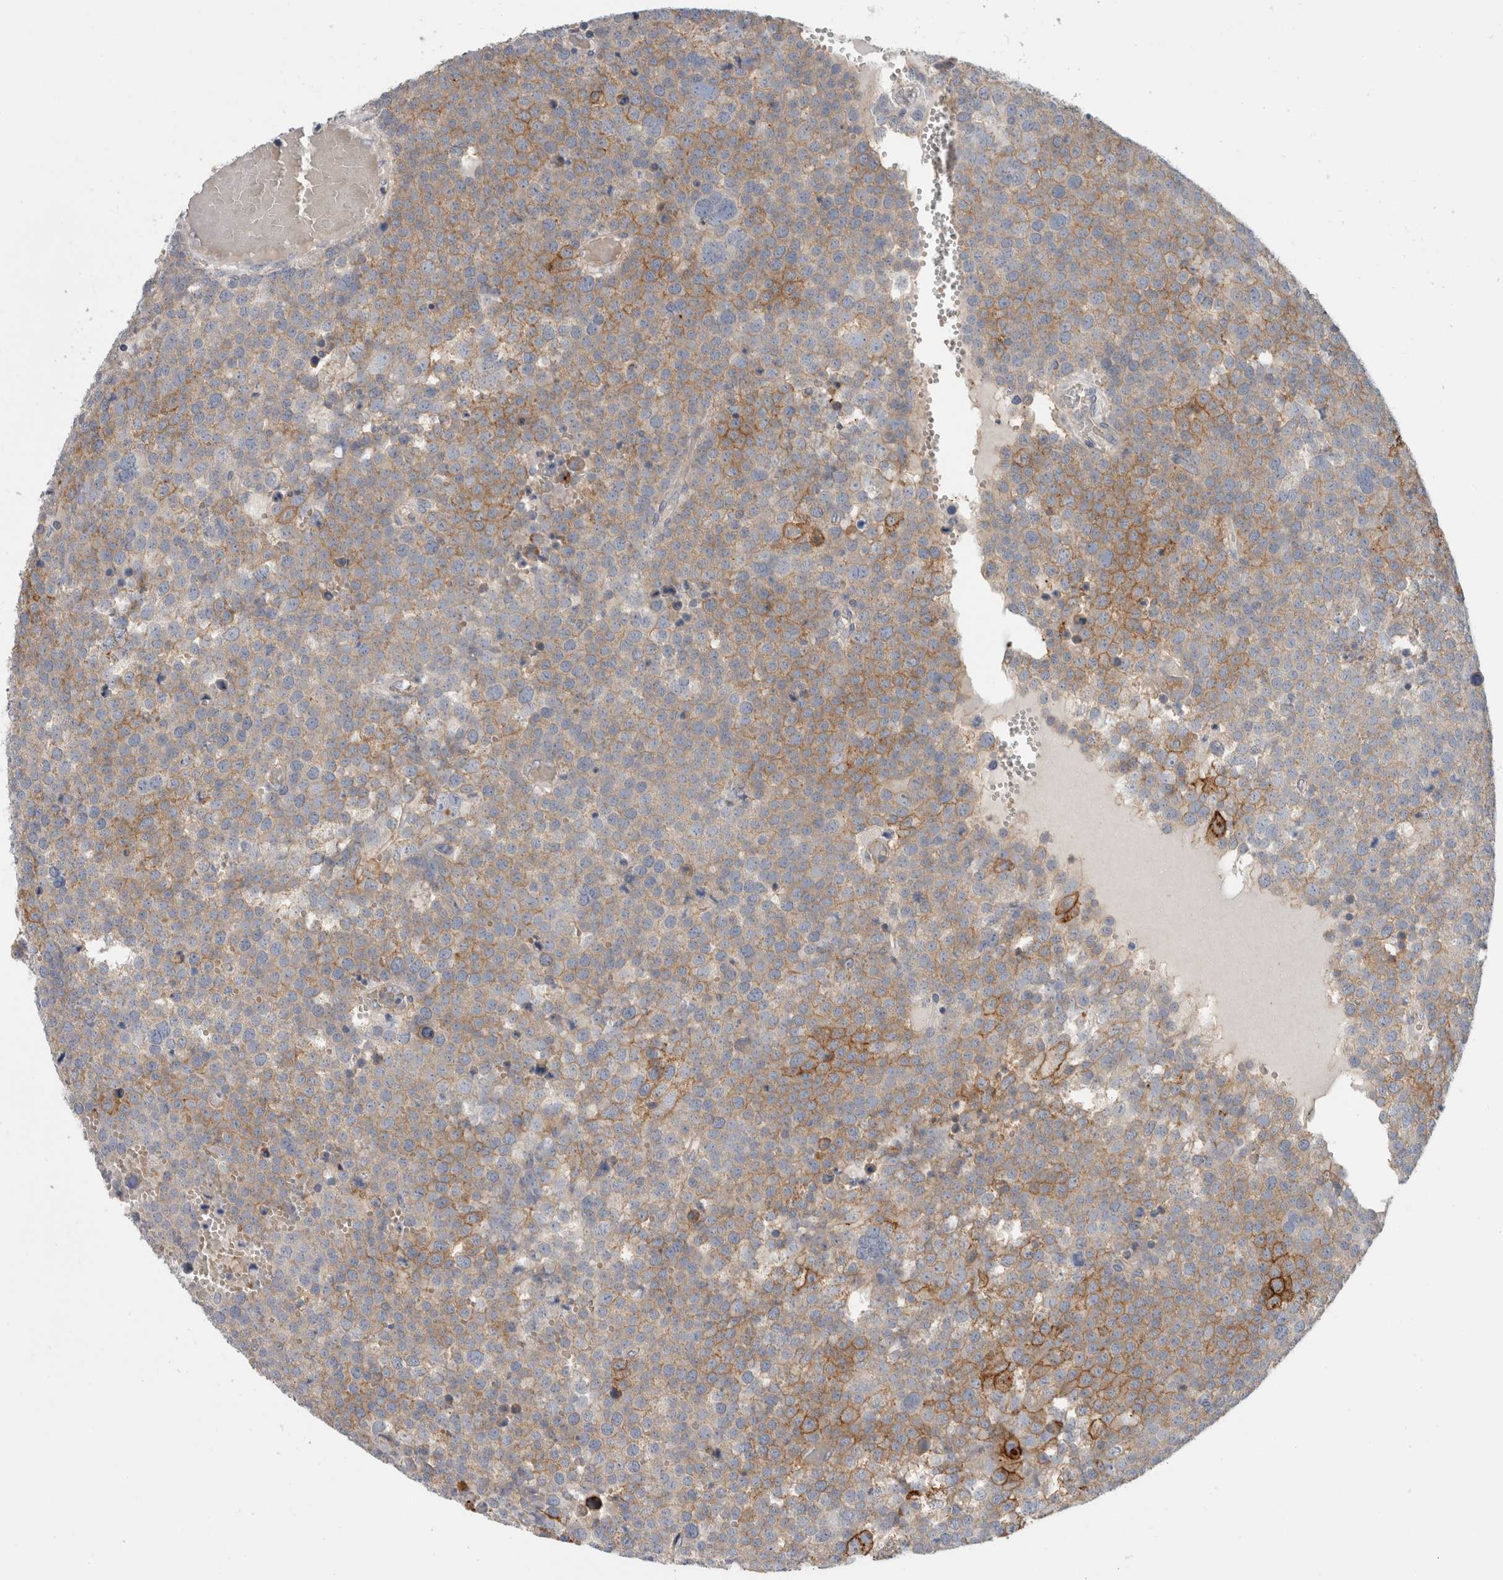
{"staining": {"intensity": "moderate", "quantity": "25%-75%", "location": "cytoplasmic/membranous"}, "tissue": "testis cancer", "cell_type": "Tumor cells", "image_type": "cancer", "snomed": [{"axis": "morphology", "description": "Seminoma, NOS"}, {"axis": "topography", "description": "Testis"}], "caption": "The photomicrograph reveals a brown stain indicating the presence of a protein in the cytoplasmic/membranous of tumor cells in testis cancer (seminoma).", "gene": "CD55", "patient": {"sex": "male", "age": 71}}